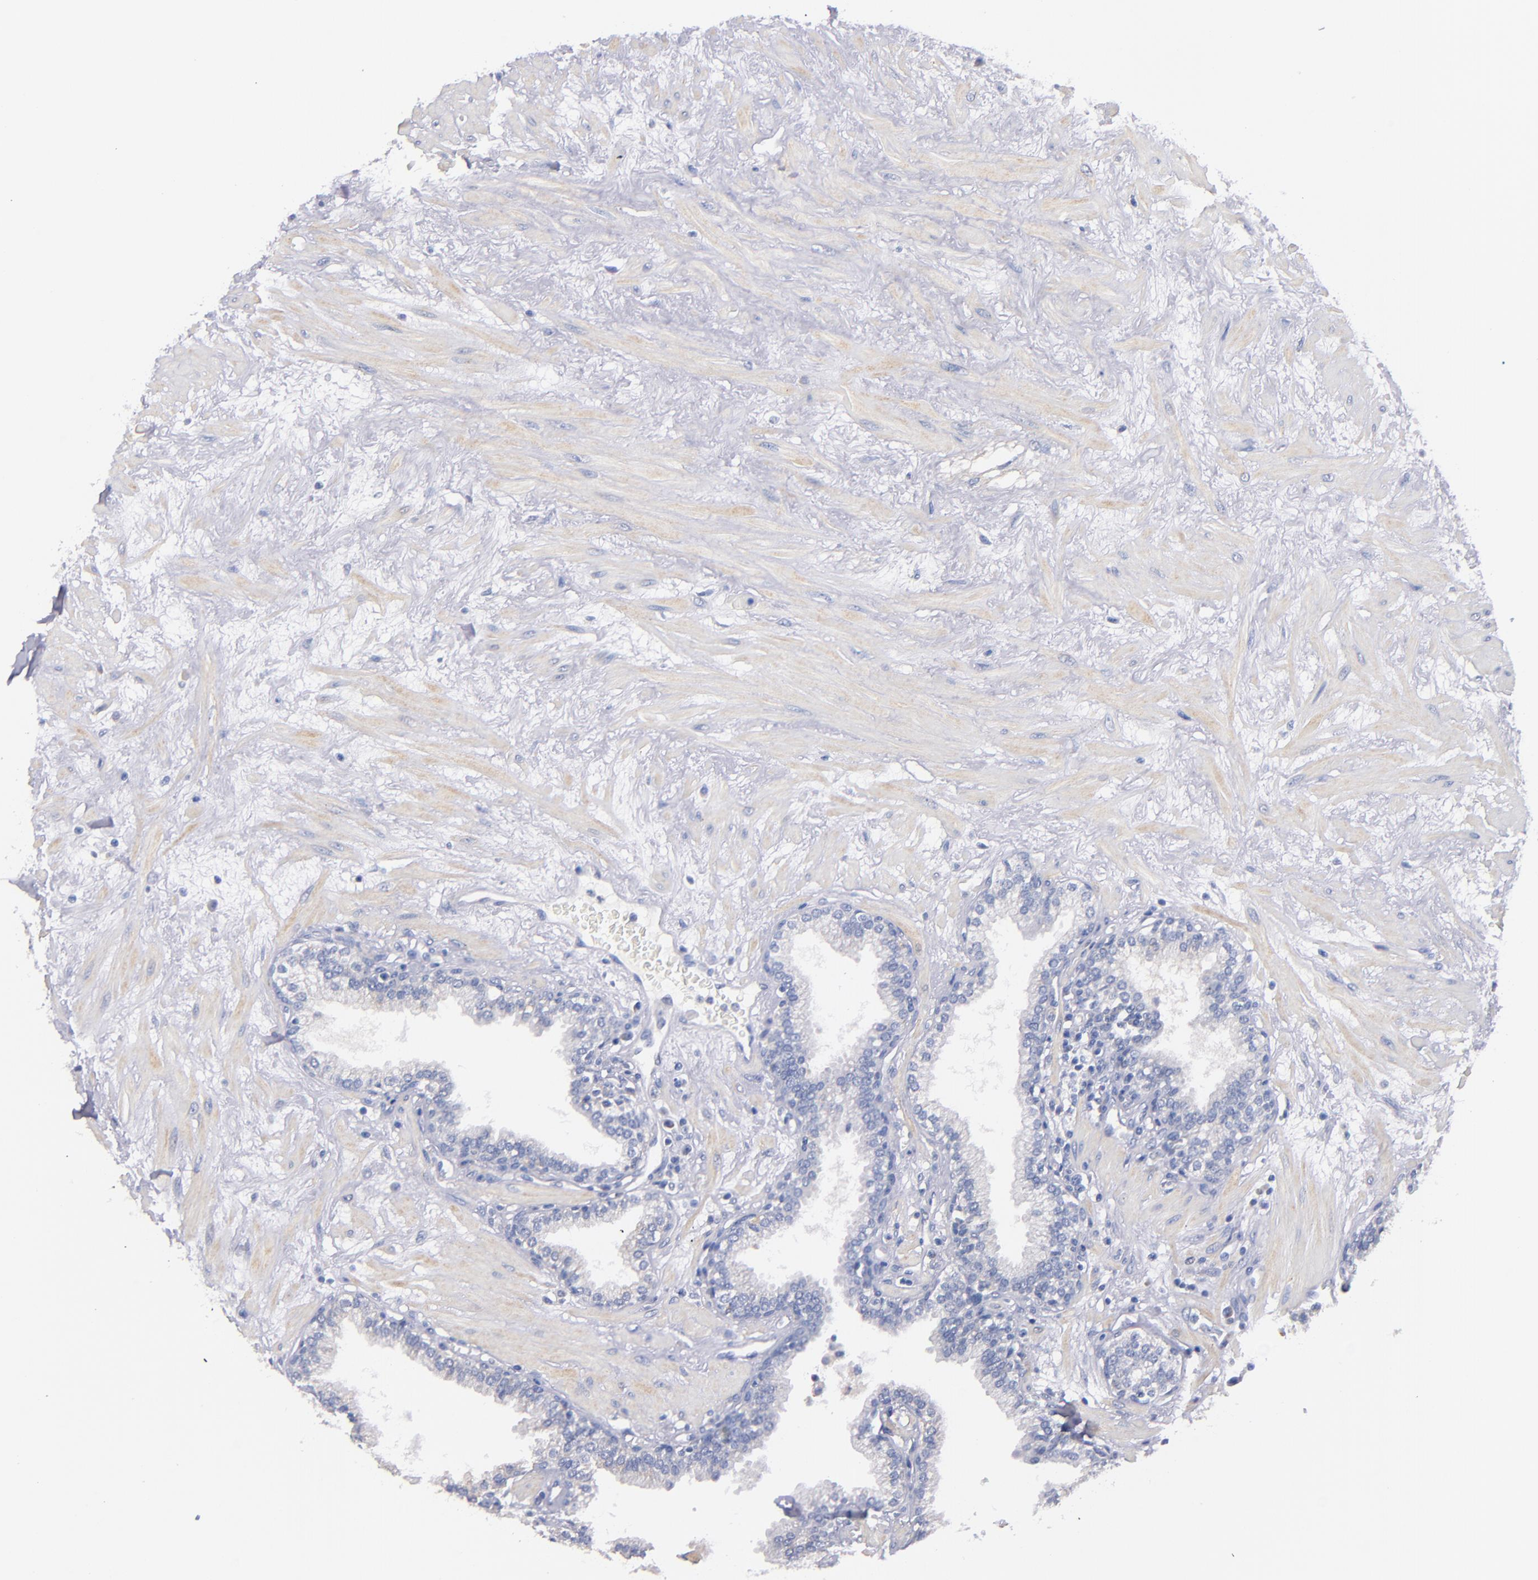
{"staining": {"intensity": "negative", "quantity": "none", "location": "none"}, "tissue": "prostate", "cell_type": "Glandular cells", "image_type": "normal", "snomed": [{"axis": "morphology", "description": "Normal tissue, NOS"}, {"axis": "topography", "description": "Prostate"}], "caption": "The micrograph demonstrates no significant staining in glandular cells of prostate.", "gene": "CNTNAP2", "patient": {"sex": "male", "age": 64}}